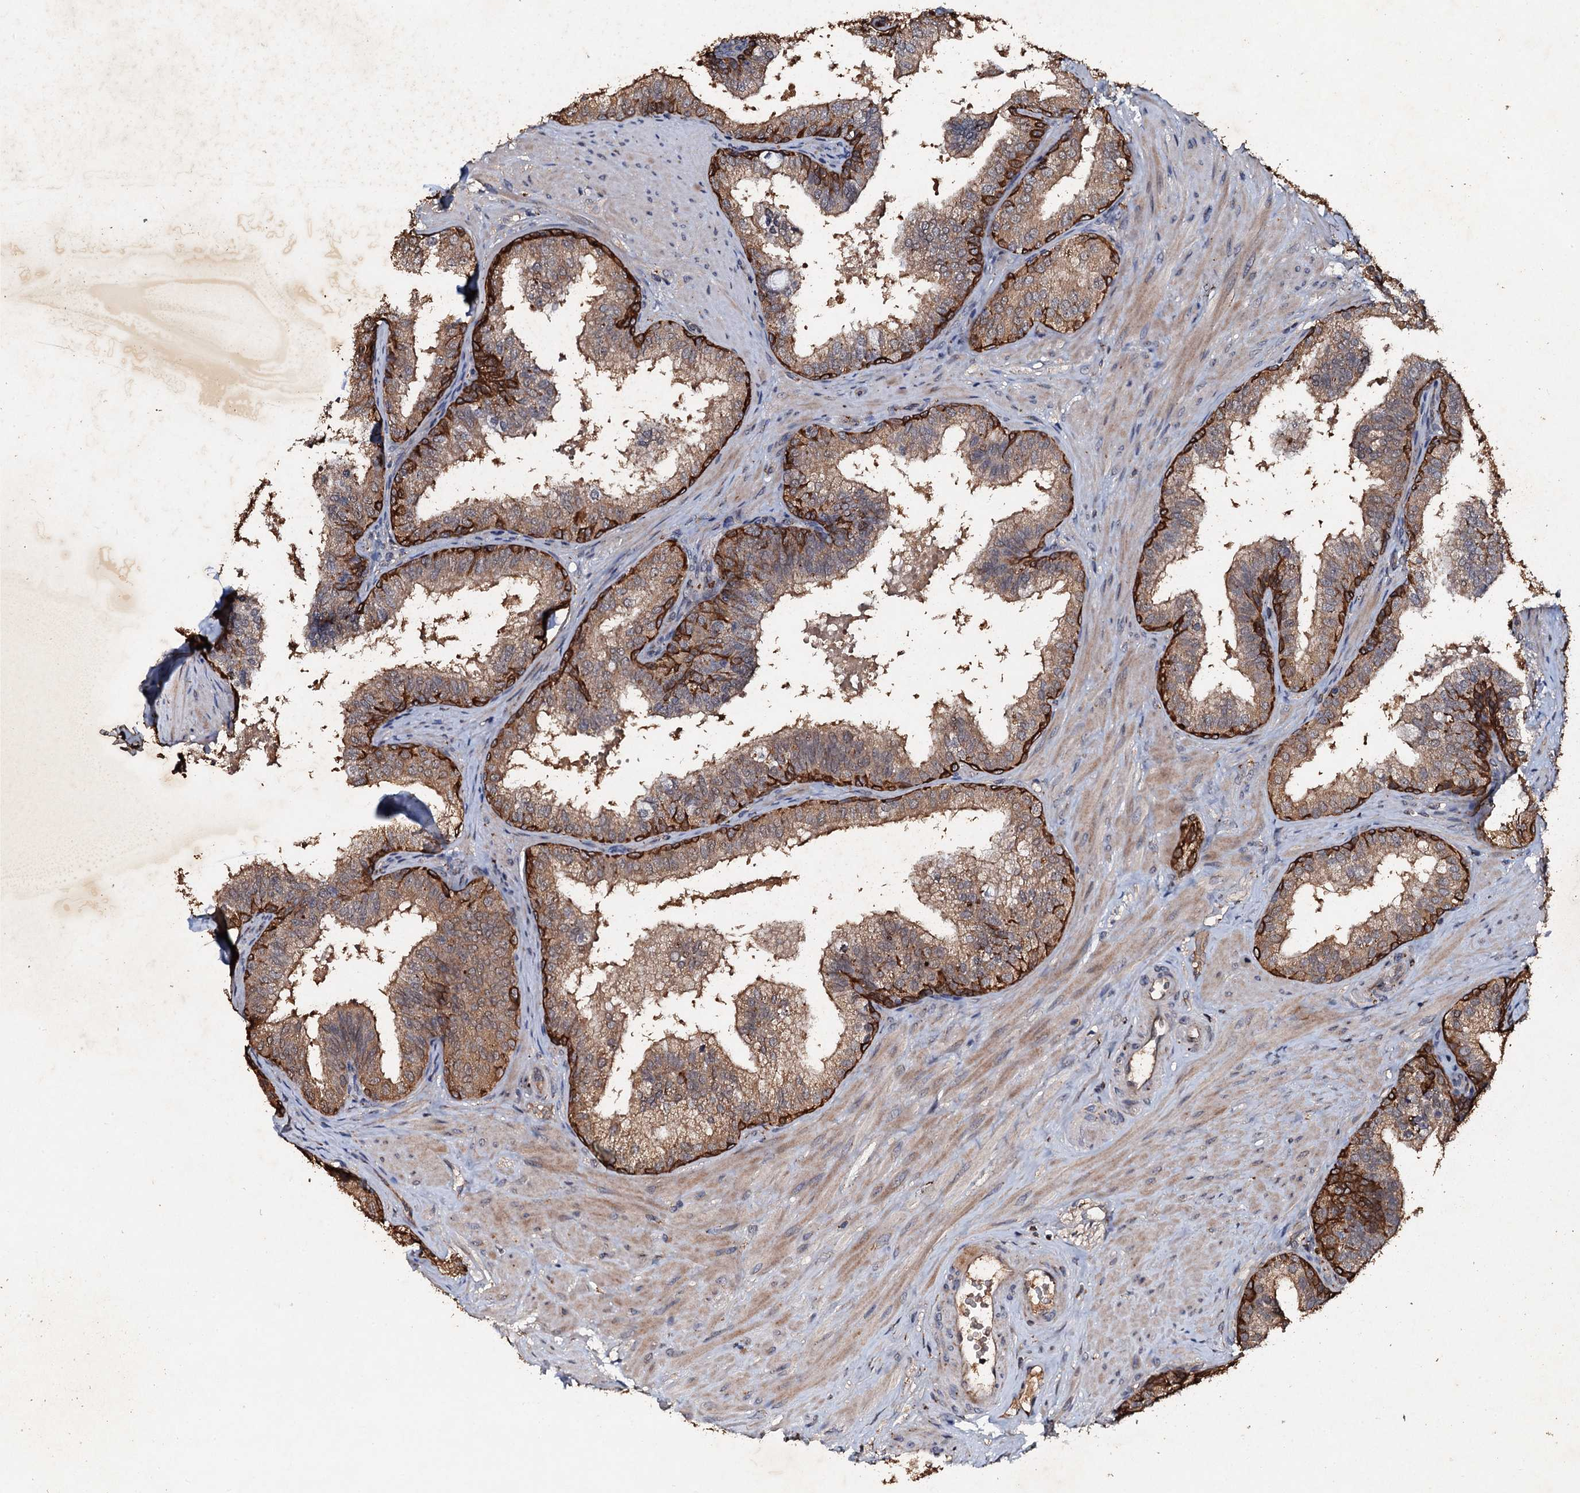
{"staining": {"intensity": "strong", "quantity": "<25%", "location": "cytoplasmic/membranous"}, "tissue": "prostate", "cell_type": "Glandular cells", "image_type": "normal", "snomed": [{"axis": "morphology", "description": "Normal tissue, NOS"}, {"axis": "topography", "description": "Prostate"}], "caption": "Immunohistochemistry of unremarkable prostate shows medium levels of strong cytoplasmic/membranous staining in about <25% of glandular cells.", "gene": "ADAMTS10", "patient": {"sex": "male", "age": 60}}